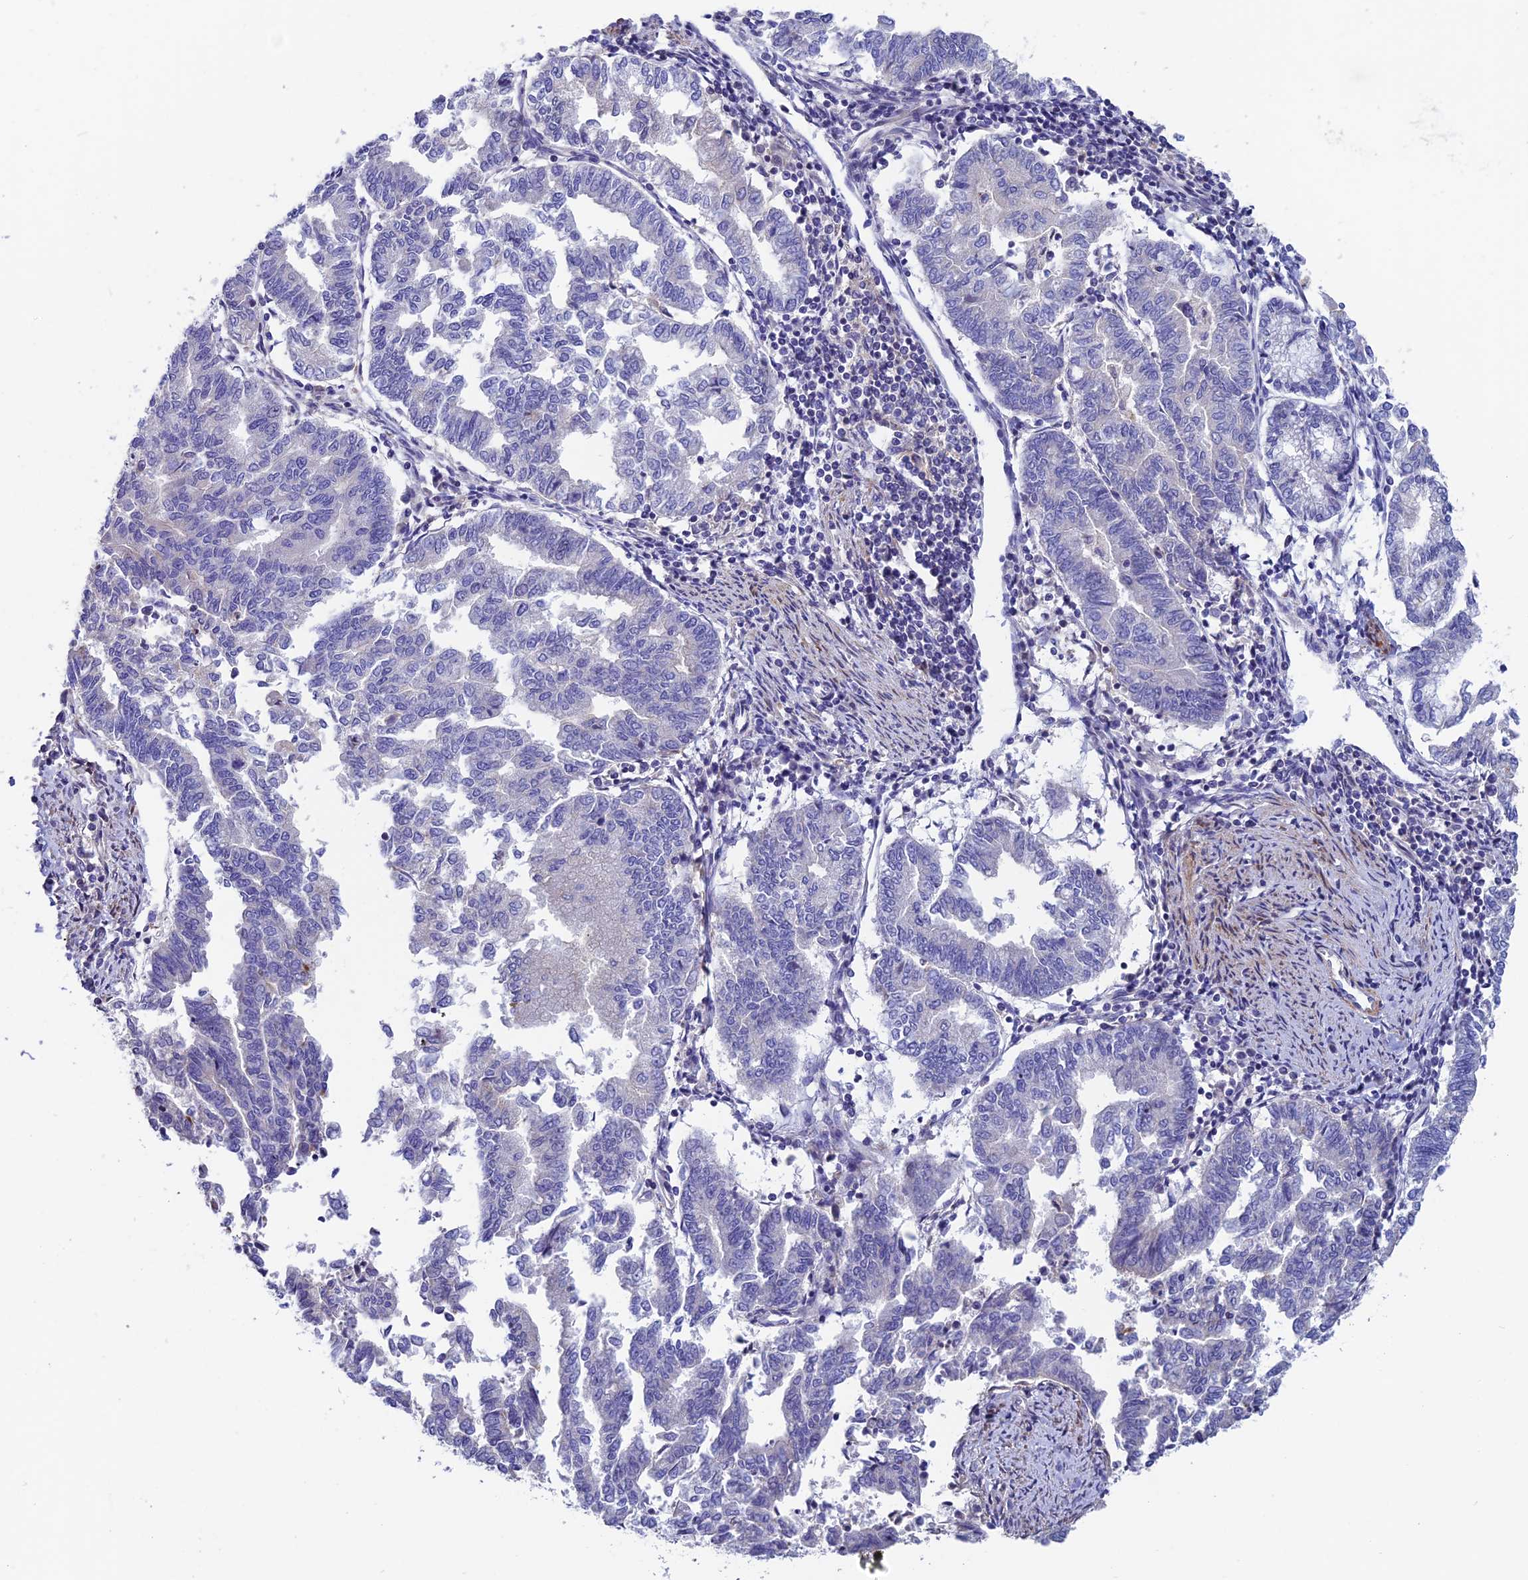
{"staining": {"intensity": "negative", "quantity": "none", "location": "none"}, "tissue": "endometrial cancer", "cell_type": "Tumor cells", "image_type": "cancer", "snomed": [{"axis": "morphology", "description": "Adenocarcinoma, NOS"}, {"axis": "topography", "description": "Endometrium"}], "caption": "DAB (3,3'-diaminobenzidine) immunohistochemical staining of human endometrial cancer reveals no significant staining in tumor cells. (DAB immunohistochemistry (IHC) with hematoxylin counter stain).", "gene": "FAM178B", "patient": {"sex": "female", "age": 79}}